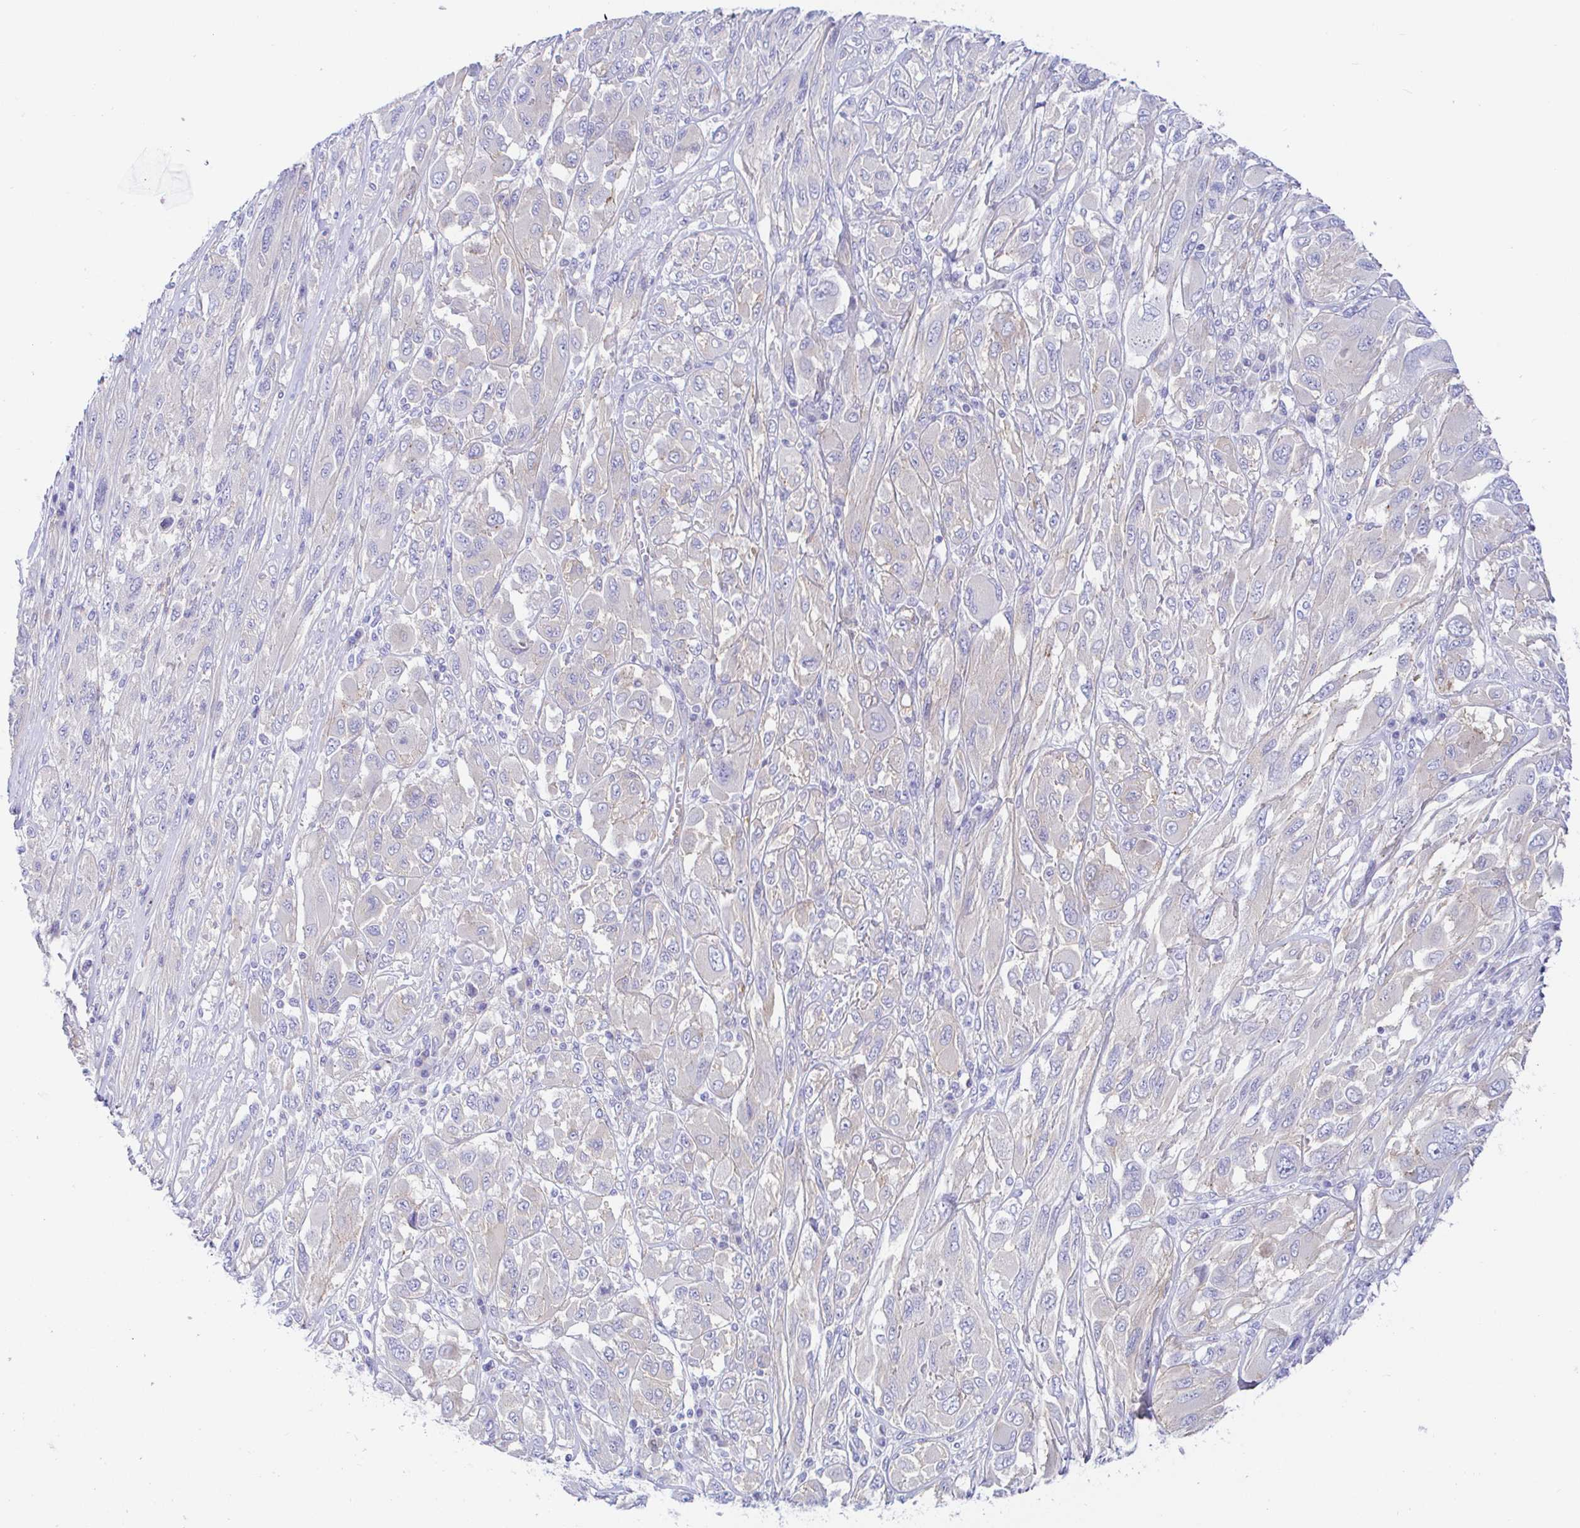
{"staining": {"intensity": "negative", "quantity": "none", "location": "none"}, "tissue": "melanoma", "cell_type": "Tumor cells", "image_type": "cancer", "snomed": [{"axis": "morphology", "description": "Malignant melanoma, NOS"}, {"axis": "topography", "description": "Skin"}], "caption": "DAB (3,3'-diaminobenzidine) immunohistochemical staining of malignant melanoma demonstrates no significant expression in tumor cells.", "gene": "ARL4D", "patient": {"sex": "female", "age": 91}}